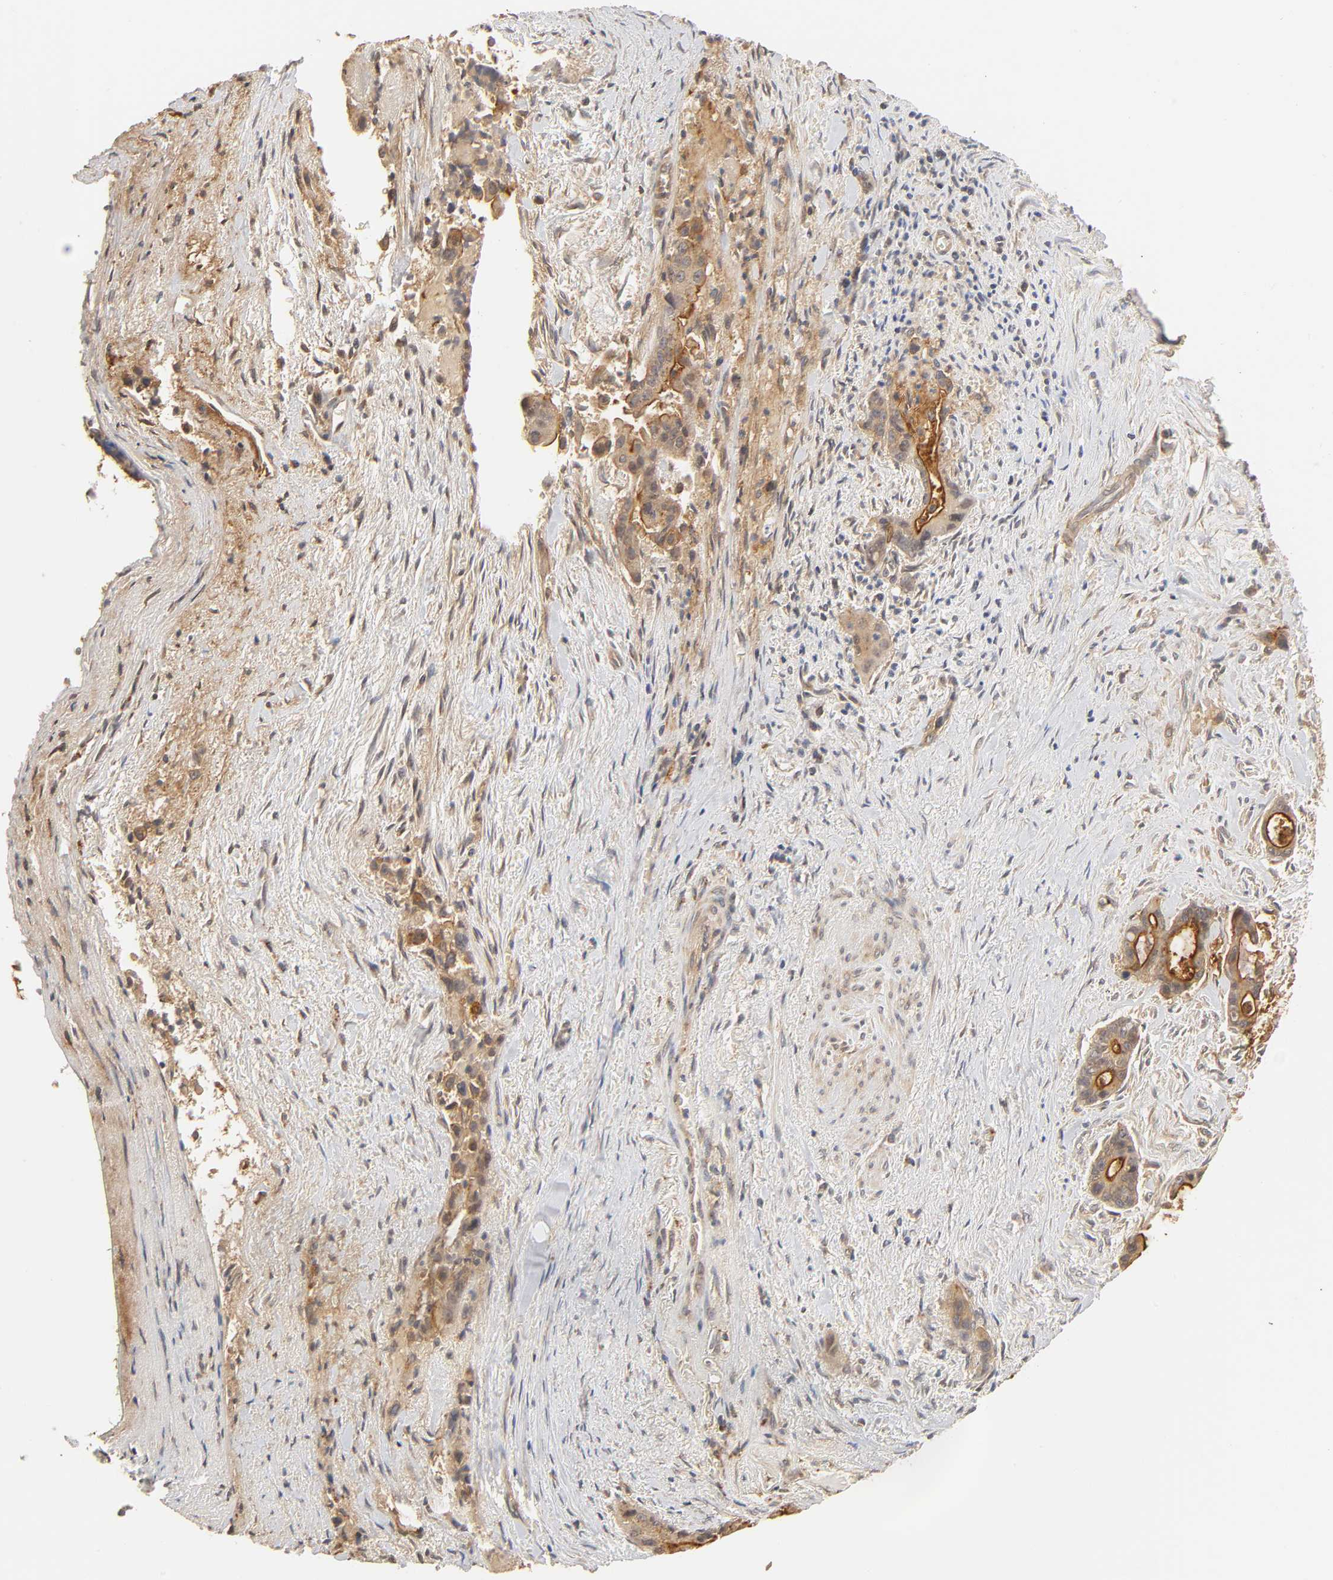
{"staining": {"intensity": "strong", "quantity": ">75%", "location": "cytoplasmic/membranous"}, "tissue": "liver cancer", "cell_type": "Tumor cells", "image_type": "cancer", "snomed": [{"axis": "morphology", "description": "Cholangiocarcinoma"}, {"axis": "topography", "description": "Liver"}], "caption": "Human liver cancer stained for a protein (brown) reveals strong cytoplasmic/membranous positive positivity in about >75% of tumor cells.", "gene": "EPS8", "patient": {"sex": "female", "age": 55}}